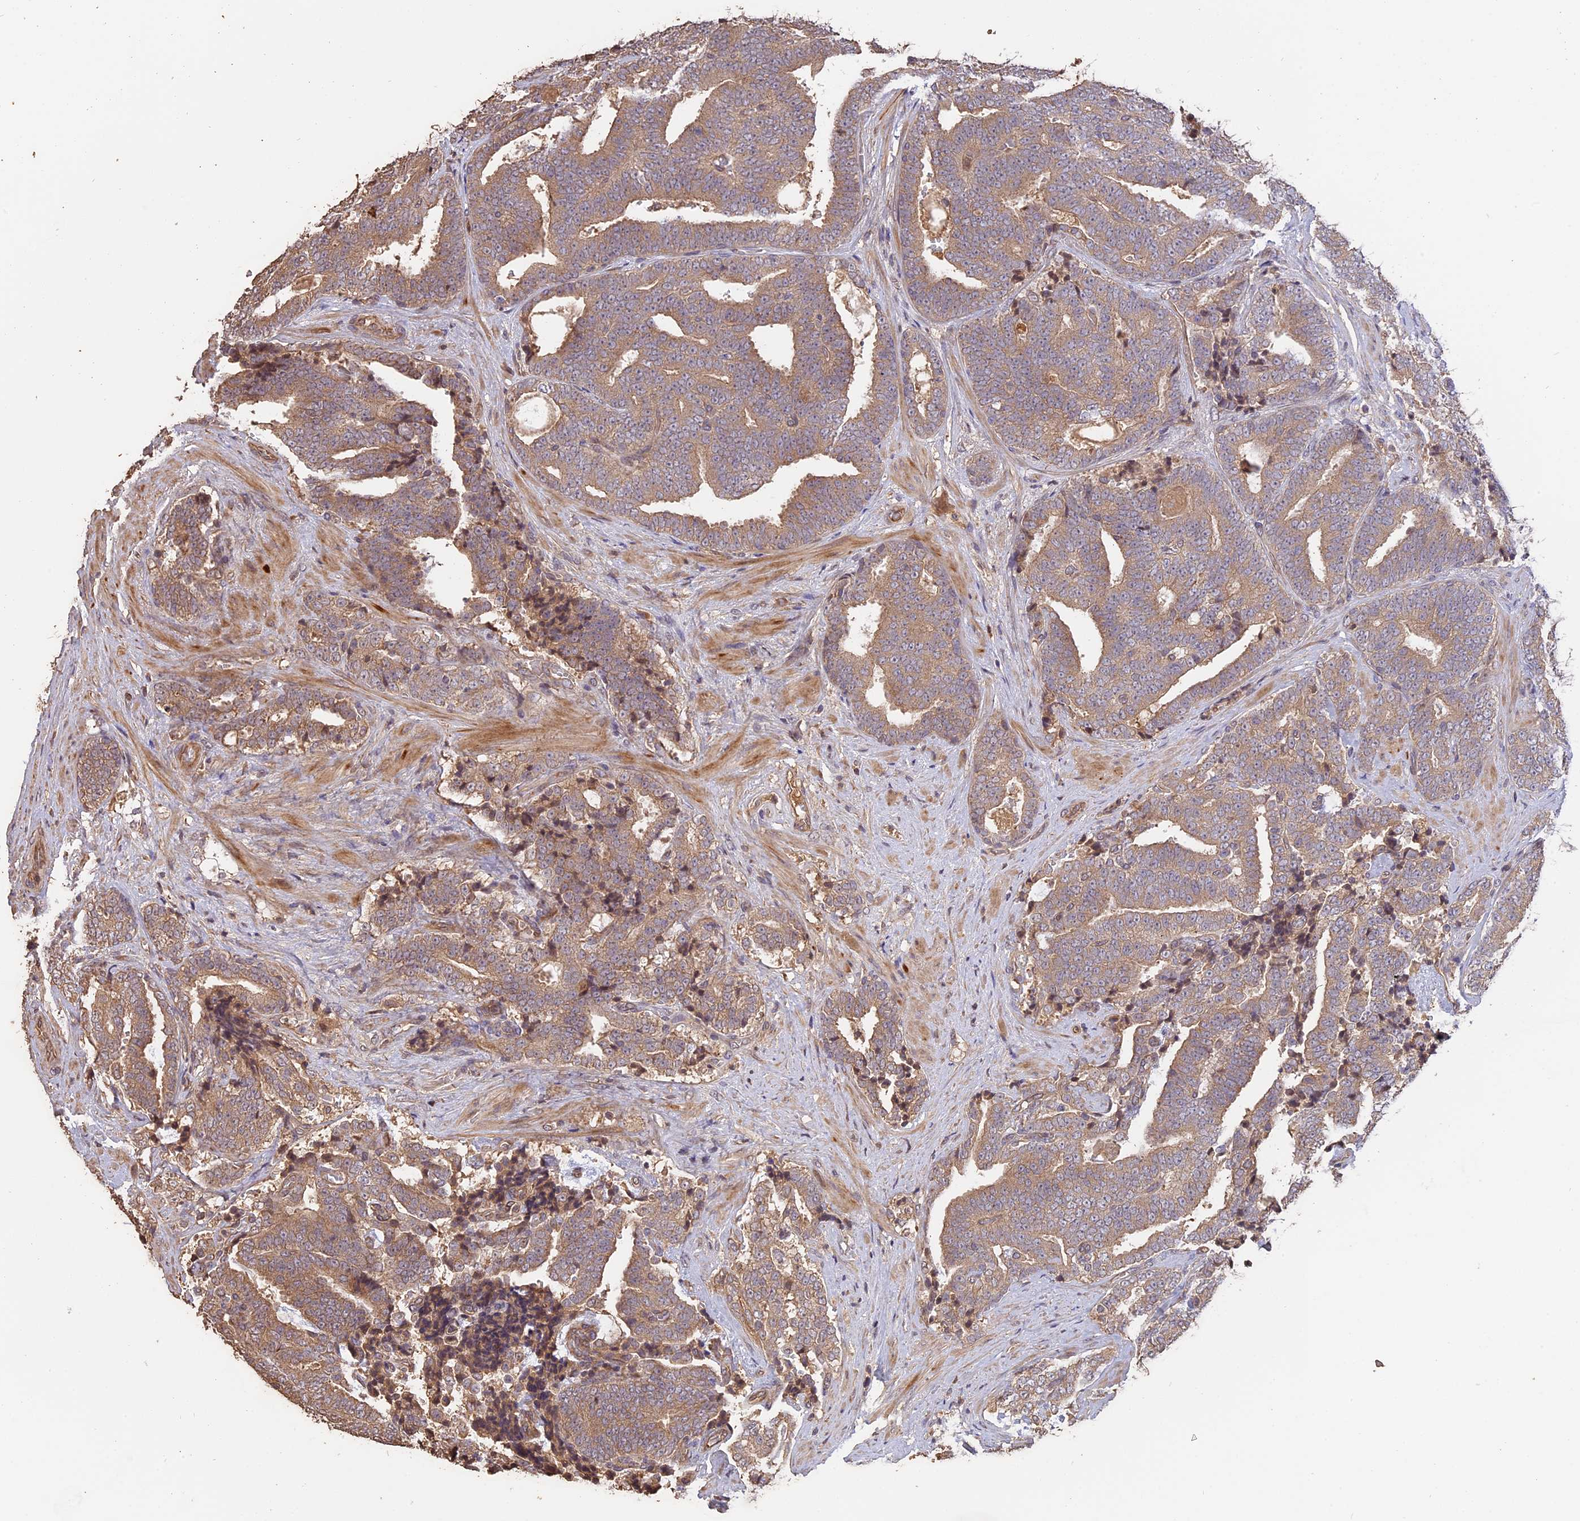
{"staining": {"intensity": "weak", "quantity": ">75%", "location": "cytoplasmic/membranous"}, "tissue": "prostate cancer", "cell_type": "Tumor cells", "image_type": "cancer", "snomed": [{"axis": "morphology", "description": "Adenocarcinoma, High grade"}, {"axis": "topography", "description": "Prostate and seminal vesicle, NOS"}], "caption": "Human prostate cancer (high-grade adenocarcinoma) stained with a protein marker demonstrates weak staining in tumor cells.", "gene": "RASAL1", "patient": {"sex": "male", "age": 67}}